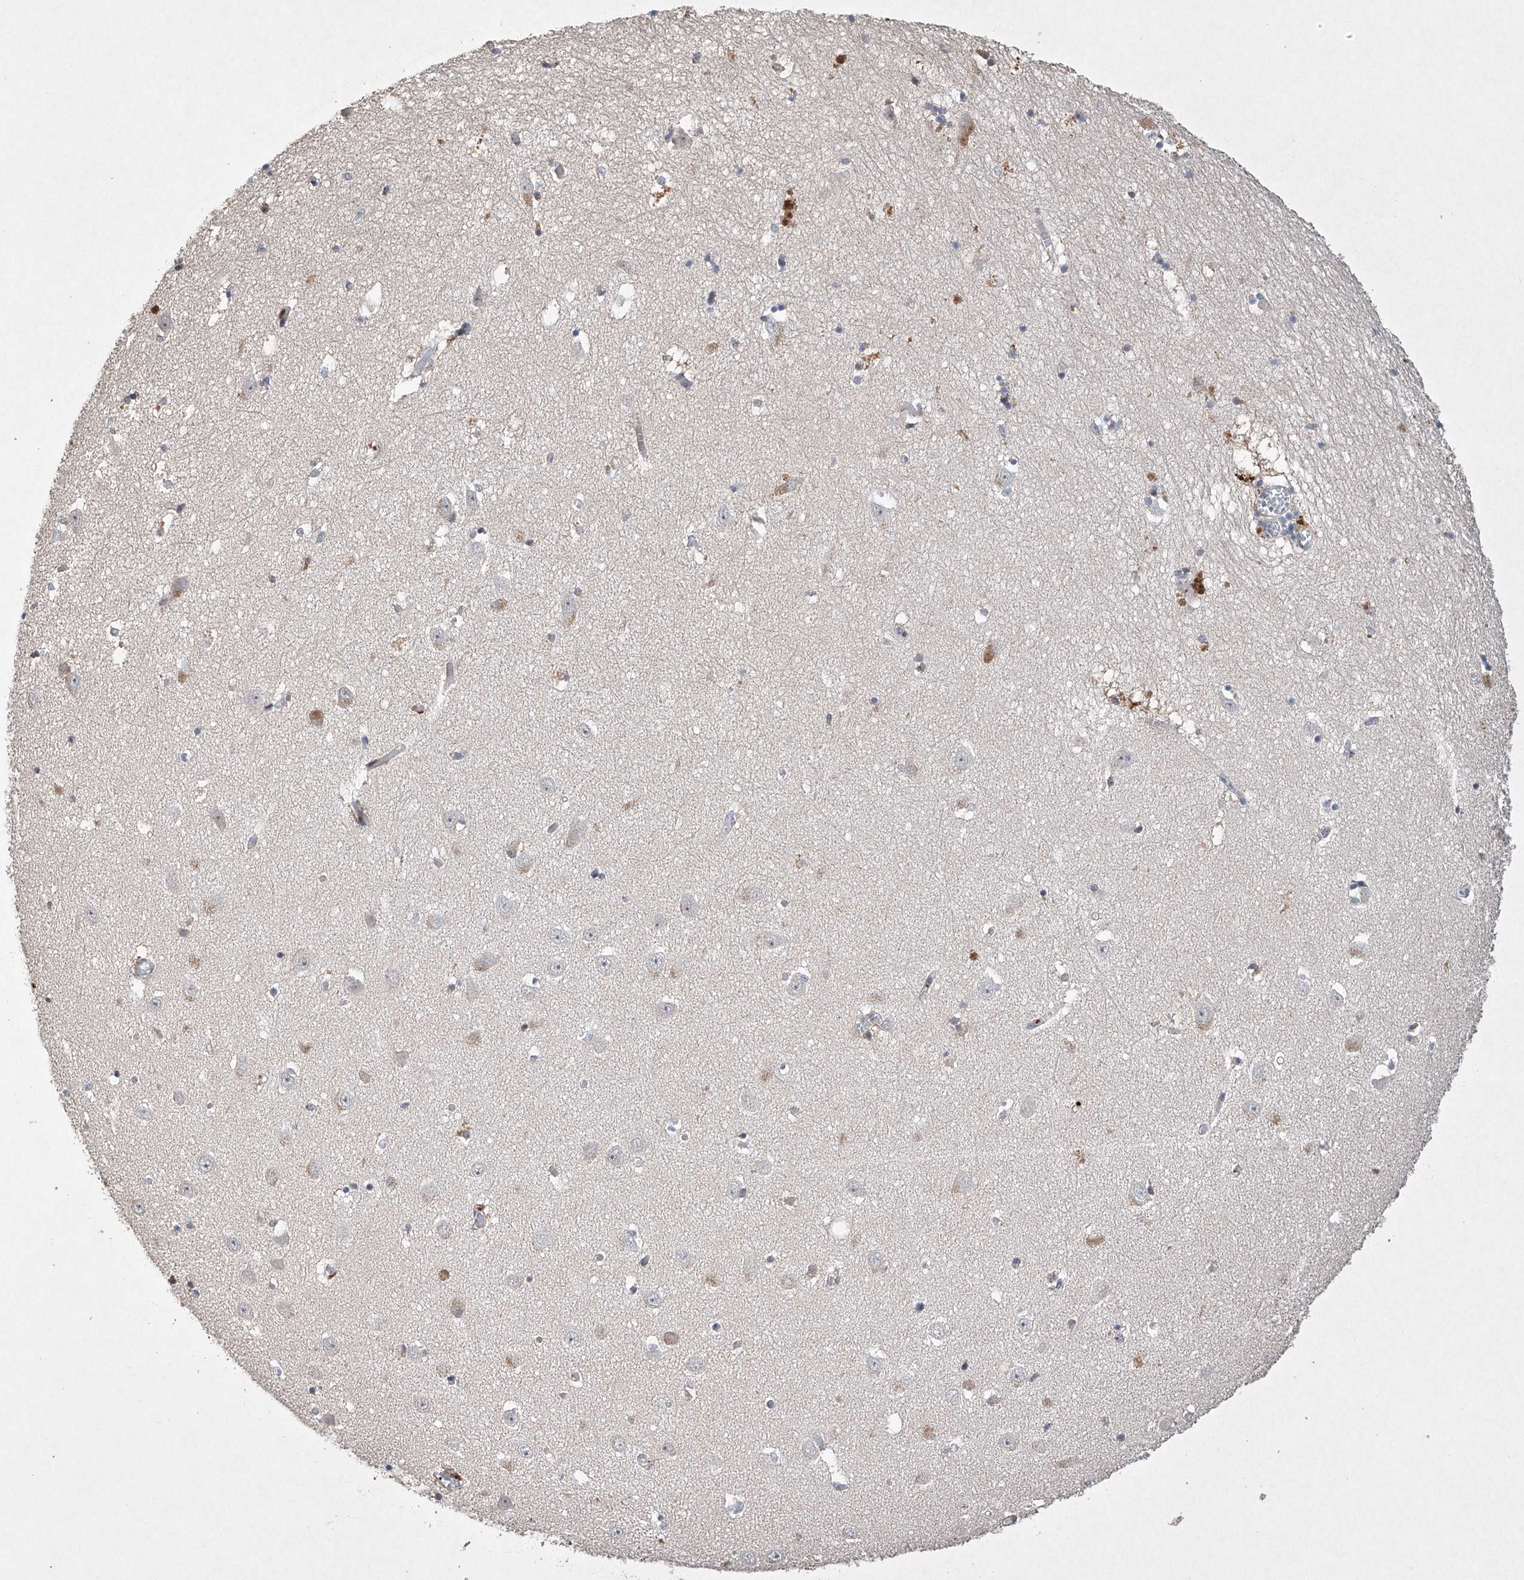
{"staining": {"intensity": "negative", "quantity": "none", "location": "none"}, "tissue": "hippocampus", "cell_type": "Glial cells", "image_type": "normal", "snomed": [{"axis": "morphology", "description": "Normal tissue, NOS"}, {"axis": "topography", "description": "Hippocampus"}], "caption": "IHC histopathology image of normal human hippocampus stained for a protein (brown), which shows no expression in glial cells.", "gene": "AFG1L", "patient": {"sex": "female", "age": 64}}